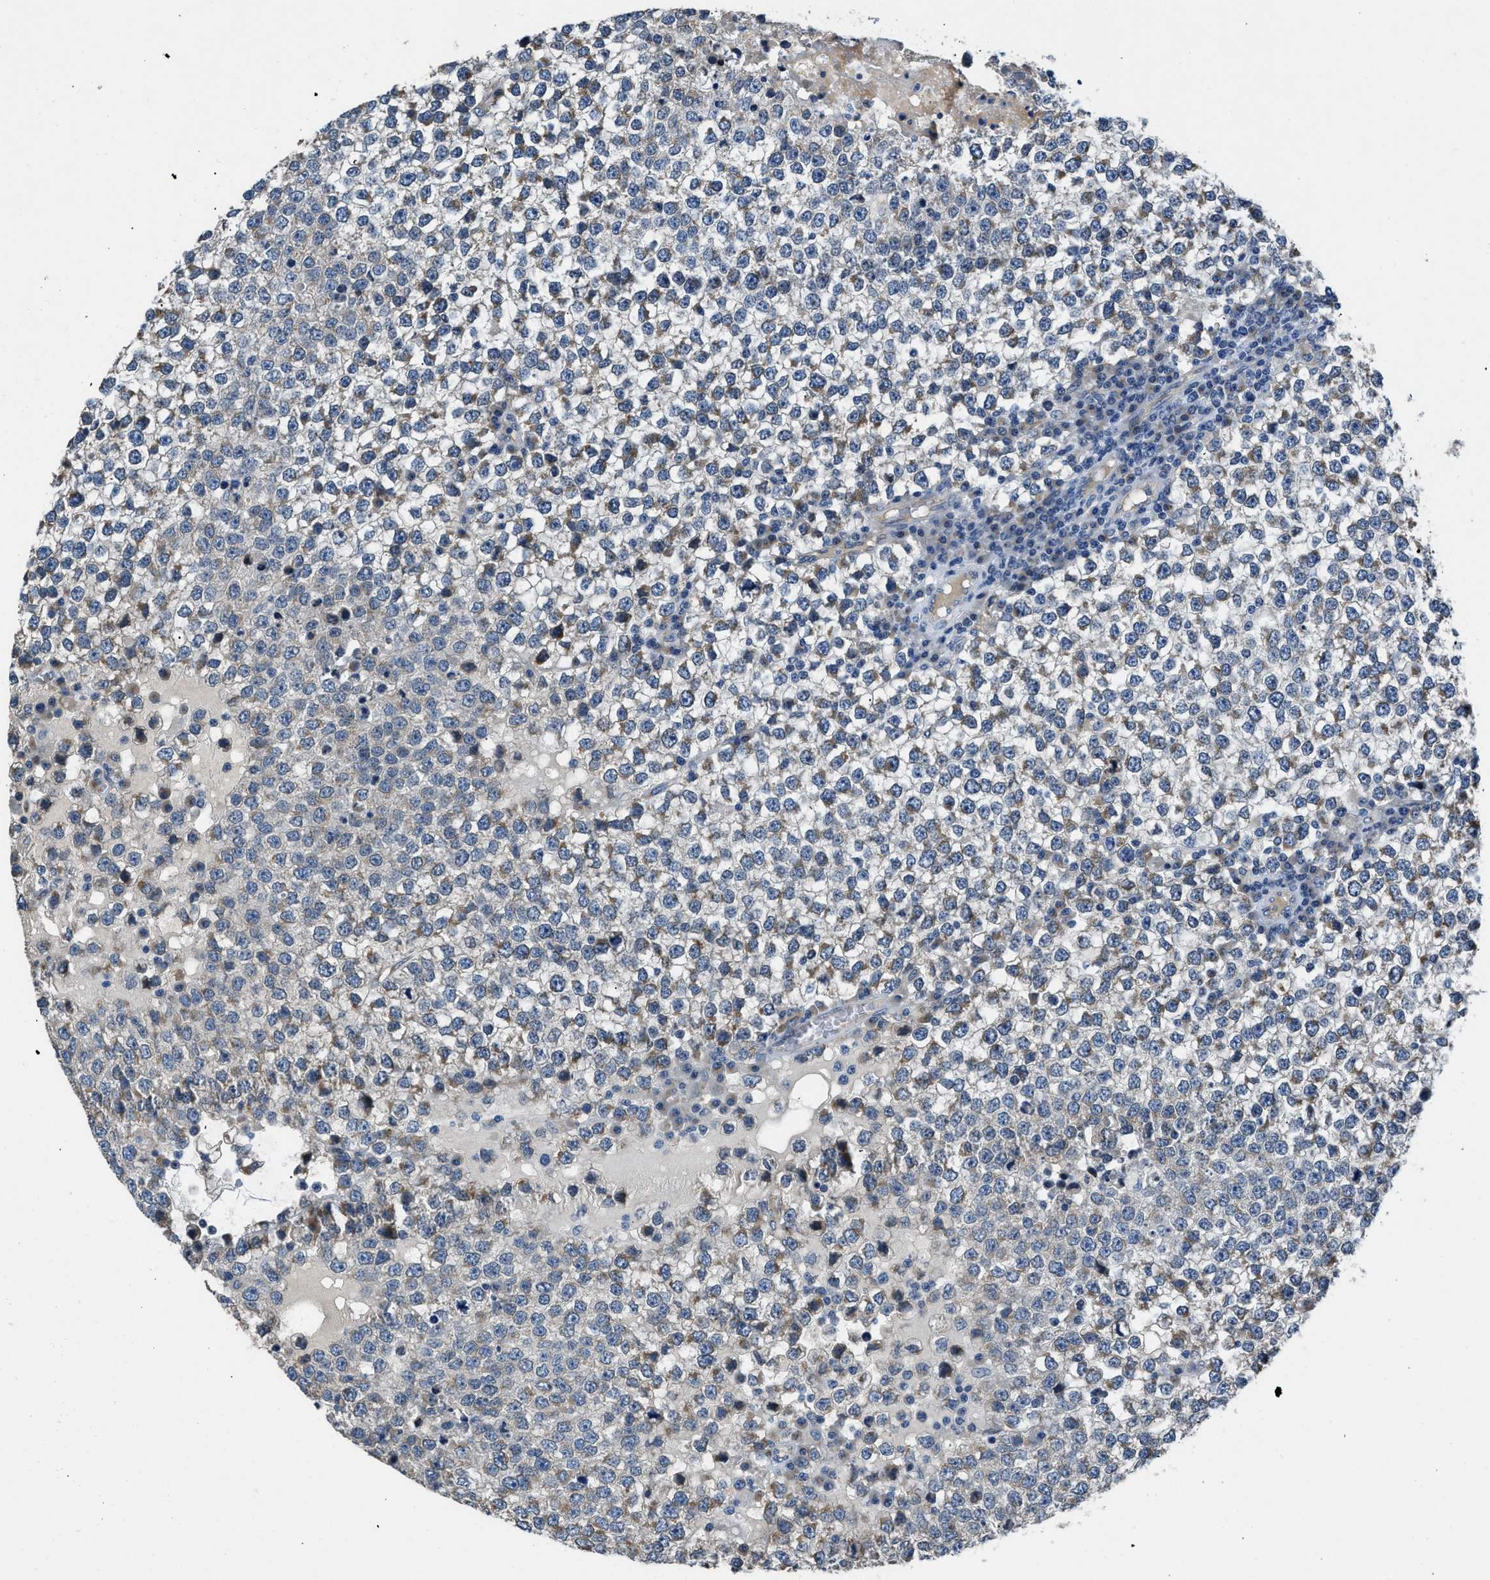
{"staining": {"intensity": "weak", "quantity": ">75%", "location": "cytoplasmic/membranous"}, "tissue": "testis cancer", "cell_type": "Tumor cells", "image_type": "cancer", "snomed": [{"axis": "morphology", "description": "Seminoma, NOS"}, {"axis": "topography", "description": "Testis"}], "caption": "IHC (DAB (3,3'-diaminobenzidine)) staining of testis seminoma exhibits weak cytoplasmic/membranous protein staining in approximately >75% of tumor cells. (DAB (3,3'-diaminobenzidine) = brown stain, brightfield microscopy at high magnification).", "gene": "GGCX", "patient": {"sex": "male", "age": 65}}